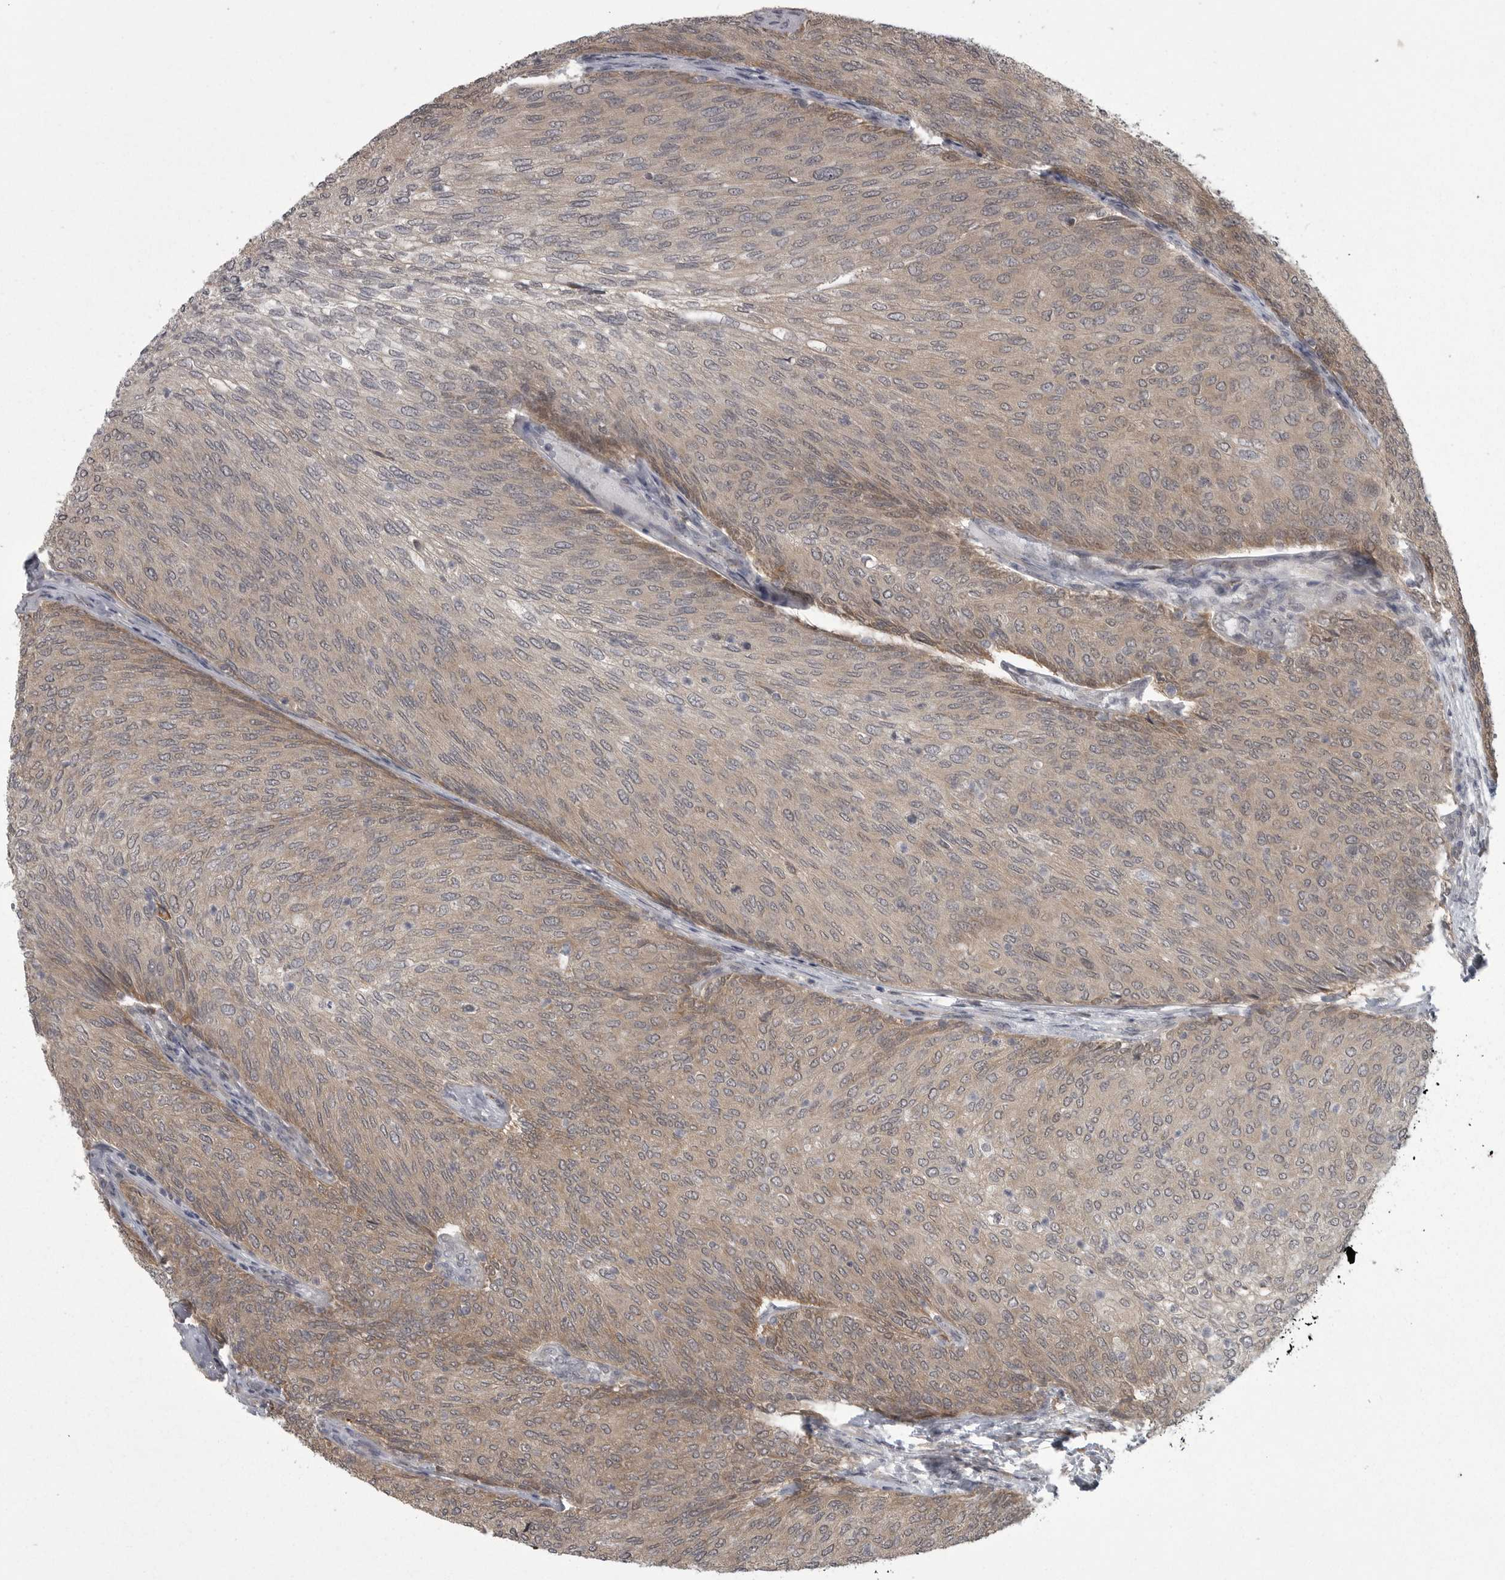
{"staining": {"intensity": "weak", "quantity": "25%-75%", "location": "cytoplasmic/membranous"}, "tissue": "urothelial cancer", "cell_type": "Tumor cells", "image_type": "cancer", "snomed": [{"axis": "morphology", "description": "Urothelial carcinoma, Low grade"}, {"axis": "topography", "description": "Urinary bladder"}], "caption": "Brown immunohistochemical staining in urothelial carcinoma (low-grade) reveals weak cytoplasmic/membranous expression in about 25%-75% of tumor cells. (IHC, brightfield microscopy, high magnification).", "gene": "PPP1R9A", "patient": {"sex": "female", "age": 79}}